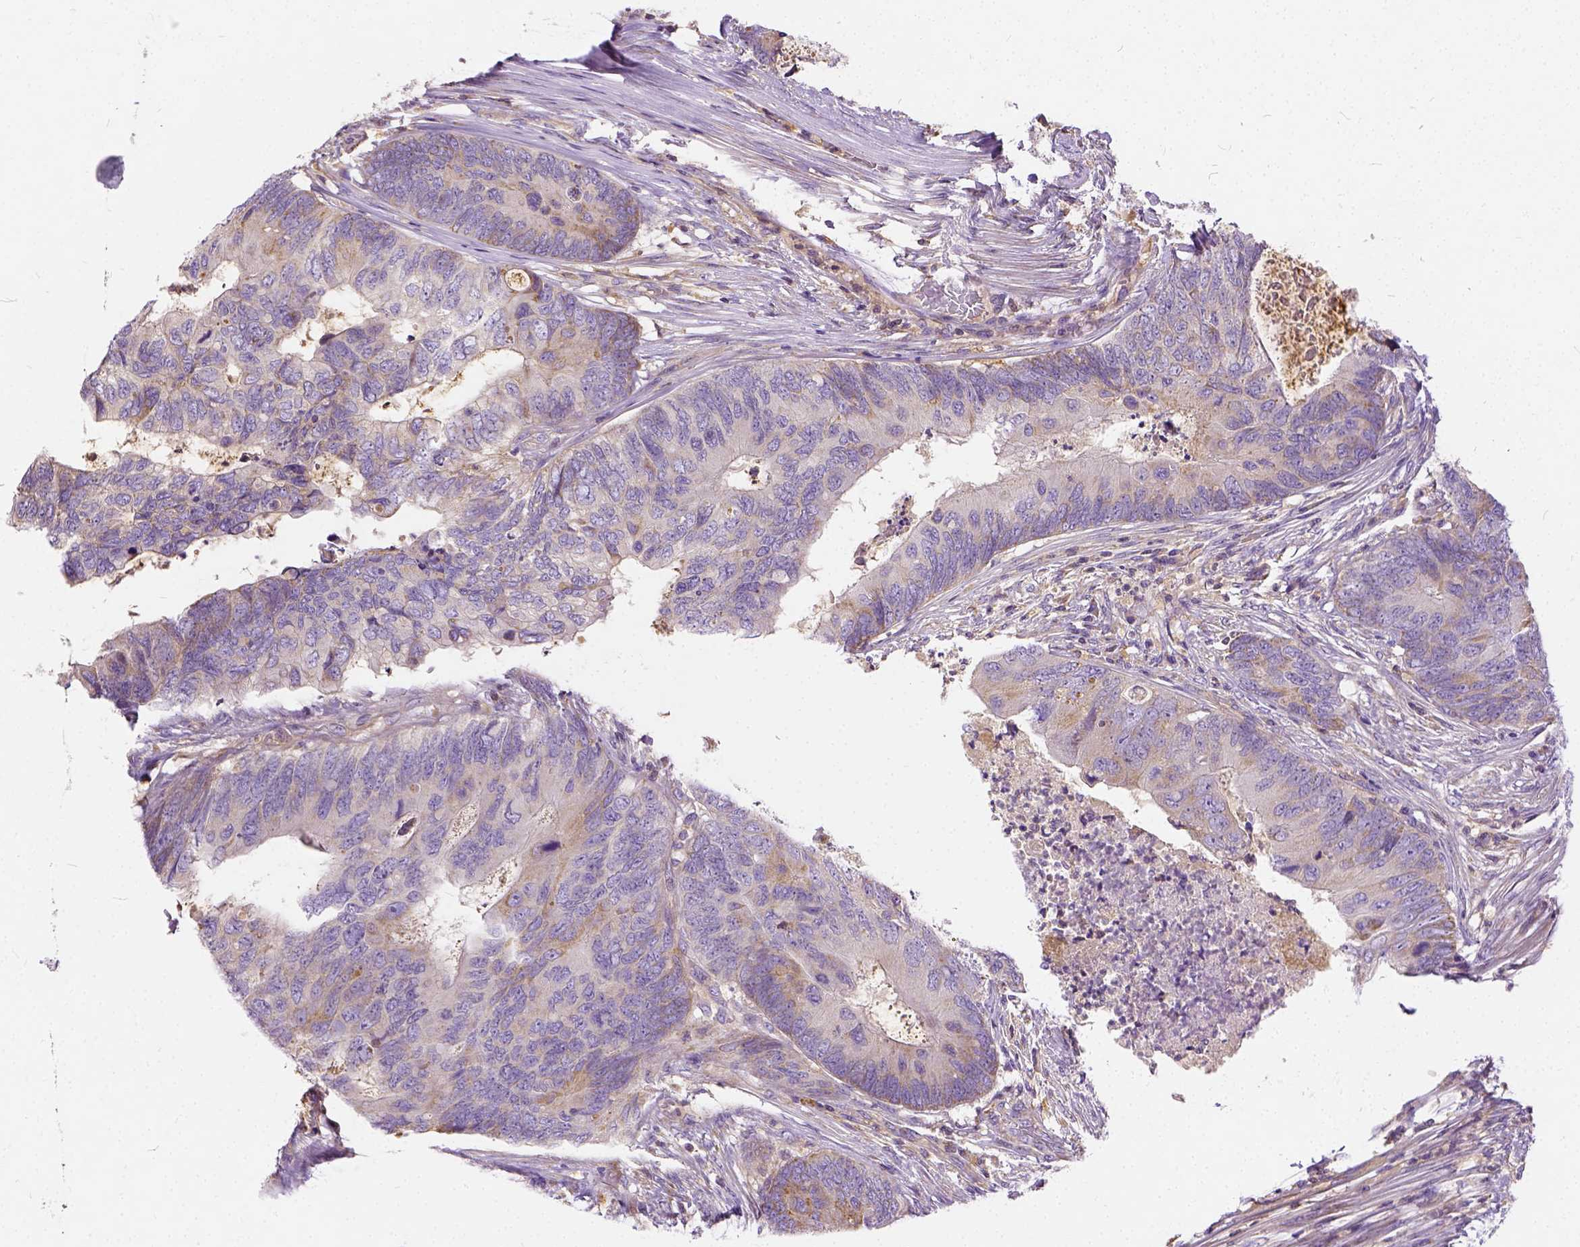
{"staining": {"intensity": "negative", "quantity": "none", "location": "none"}, "tissue": "colorectal cancer", "cell_type": "Tumor cells", "image_type": "cancer", "snomed": [{"axis": "morphology", "description": "Adenocarcinoma, NOS"}, {"axis": "topography", "description": "Colon"}], "caption": "This image is of colorectal cancer (adenocarcinoma) stained with IHC to label a protein in brown with the nuclei are counter-stained blue. There is no positivity in tumor cells.", "gene": "CADM4", "patient": {"sex": "female", "age": 67}}